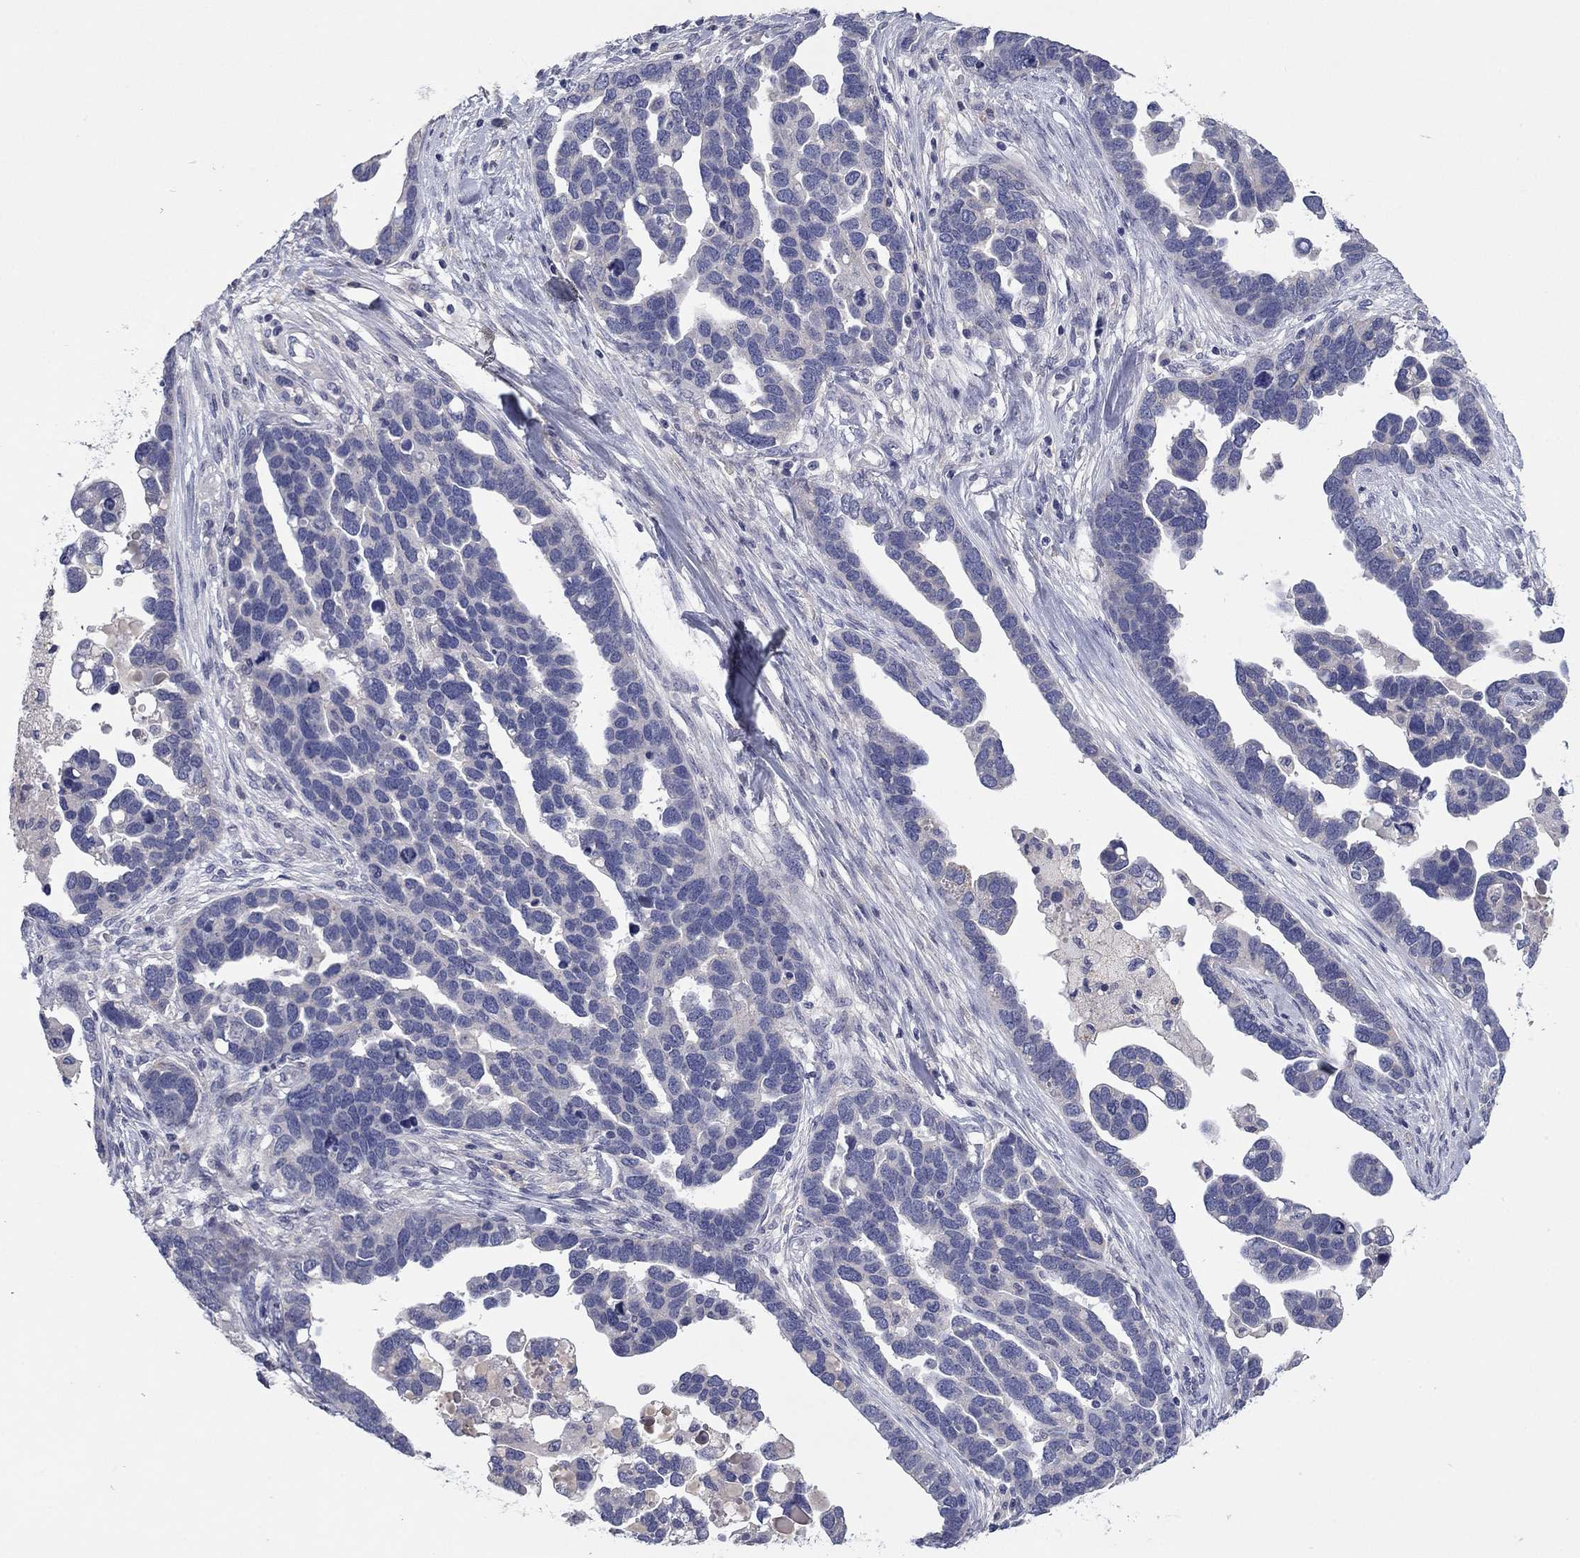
{"staining": {"intensity": "negative", "quantity": "none", "location": "none"}, "tissue": "ovarian cancer", "cell_type": "Tumor cells", "image_type": "cancer", "snomed": [{"axis": "morphology", "description": "Cystadenocarcinoma, serous, NOS"}, {"axis": "topography", "description": "Ovary"}], "caption": "Ovarian cancer was stained to show a protein in brown. There is no significant expression in tumor cells.", "gene": "CNTNAP4", "patient": {"sex": "female", "age": 54}}